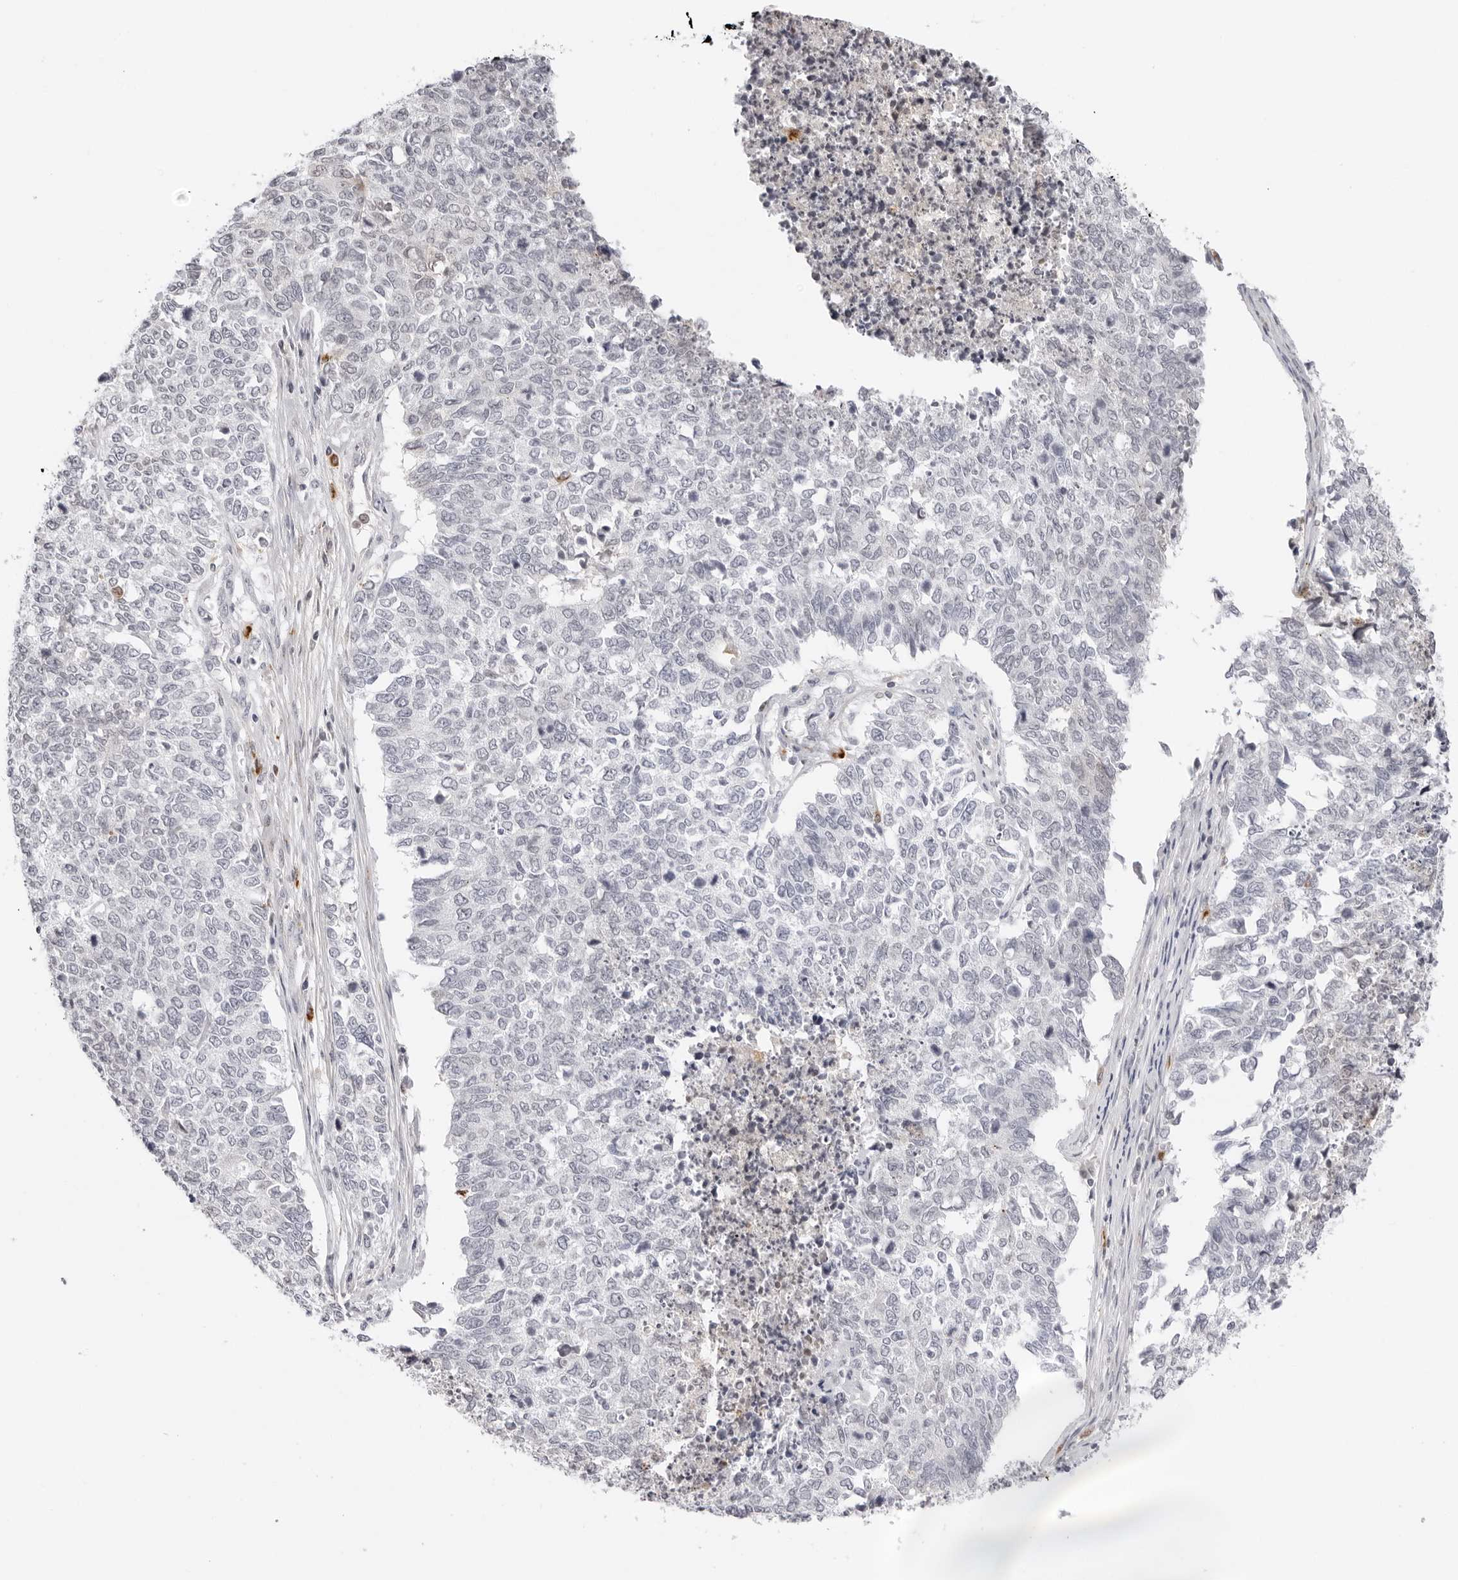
{"staining": {"intensity": "negative", "quantity": "none", "location": "none"}, "tissue": "cervical cancer", "cell_type": "Tumor cells", "image_type": "cancer", "snomed": [{"axis": "morphology", "description": "Squamous cell carcinoma, NOS"}, {"axis": "topography", "description": "Cervix"}], "caption": "Human cervical cancer stained for a protein using immunohistochemistry (IHC) displays no staining in tumor cells.", "gene": "STRADB", "patient": {"sex": "female", "age": 63}}